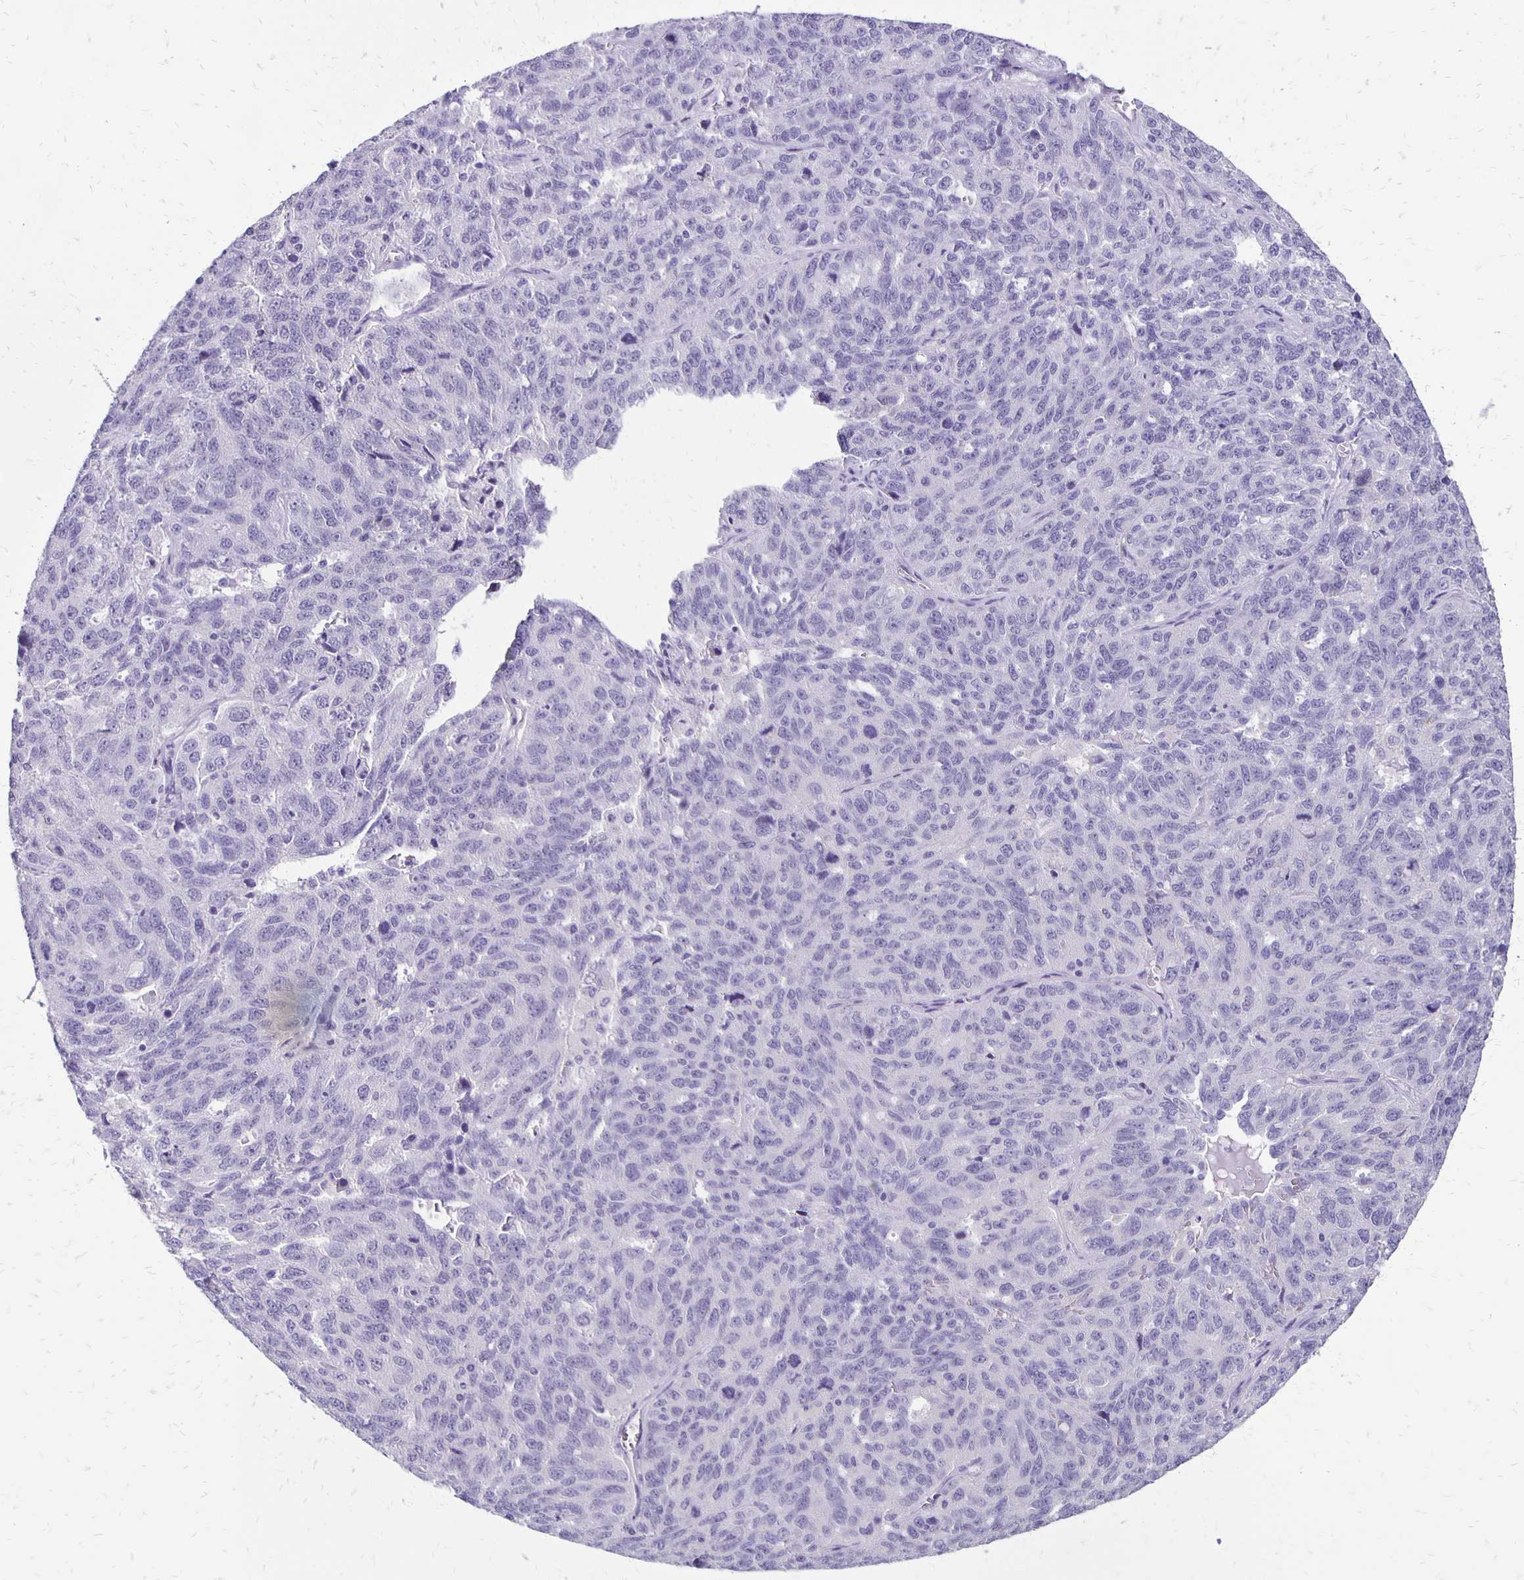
{"staining": {"intensity": "negative", "quantity": "none", "location": "none"}, "tissue": "ovarian cancer", "cell_type": "Tumor cells", "image_type": "cancer", "snomed": [{"axis": "morphology", "description": "Cystadenocarcinoma, serous, NOS"}, {"axis": "topography", "description": "Ovary"}], "caption": "Immunohistochemical staining of serous cystadenocarcinoma (ovarian) displays no significant expression in tumor cells.", "gene": "ANKRD45", "patient": {"sex": "female", "age": 71}}